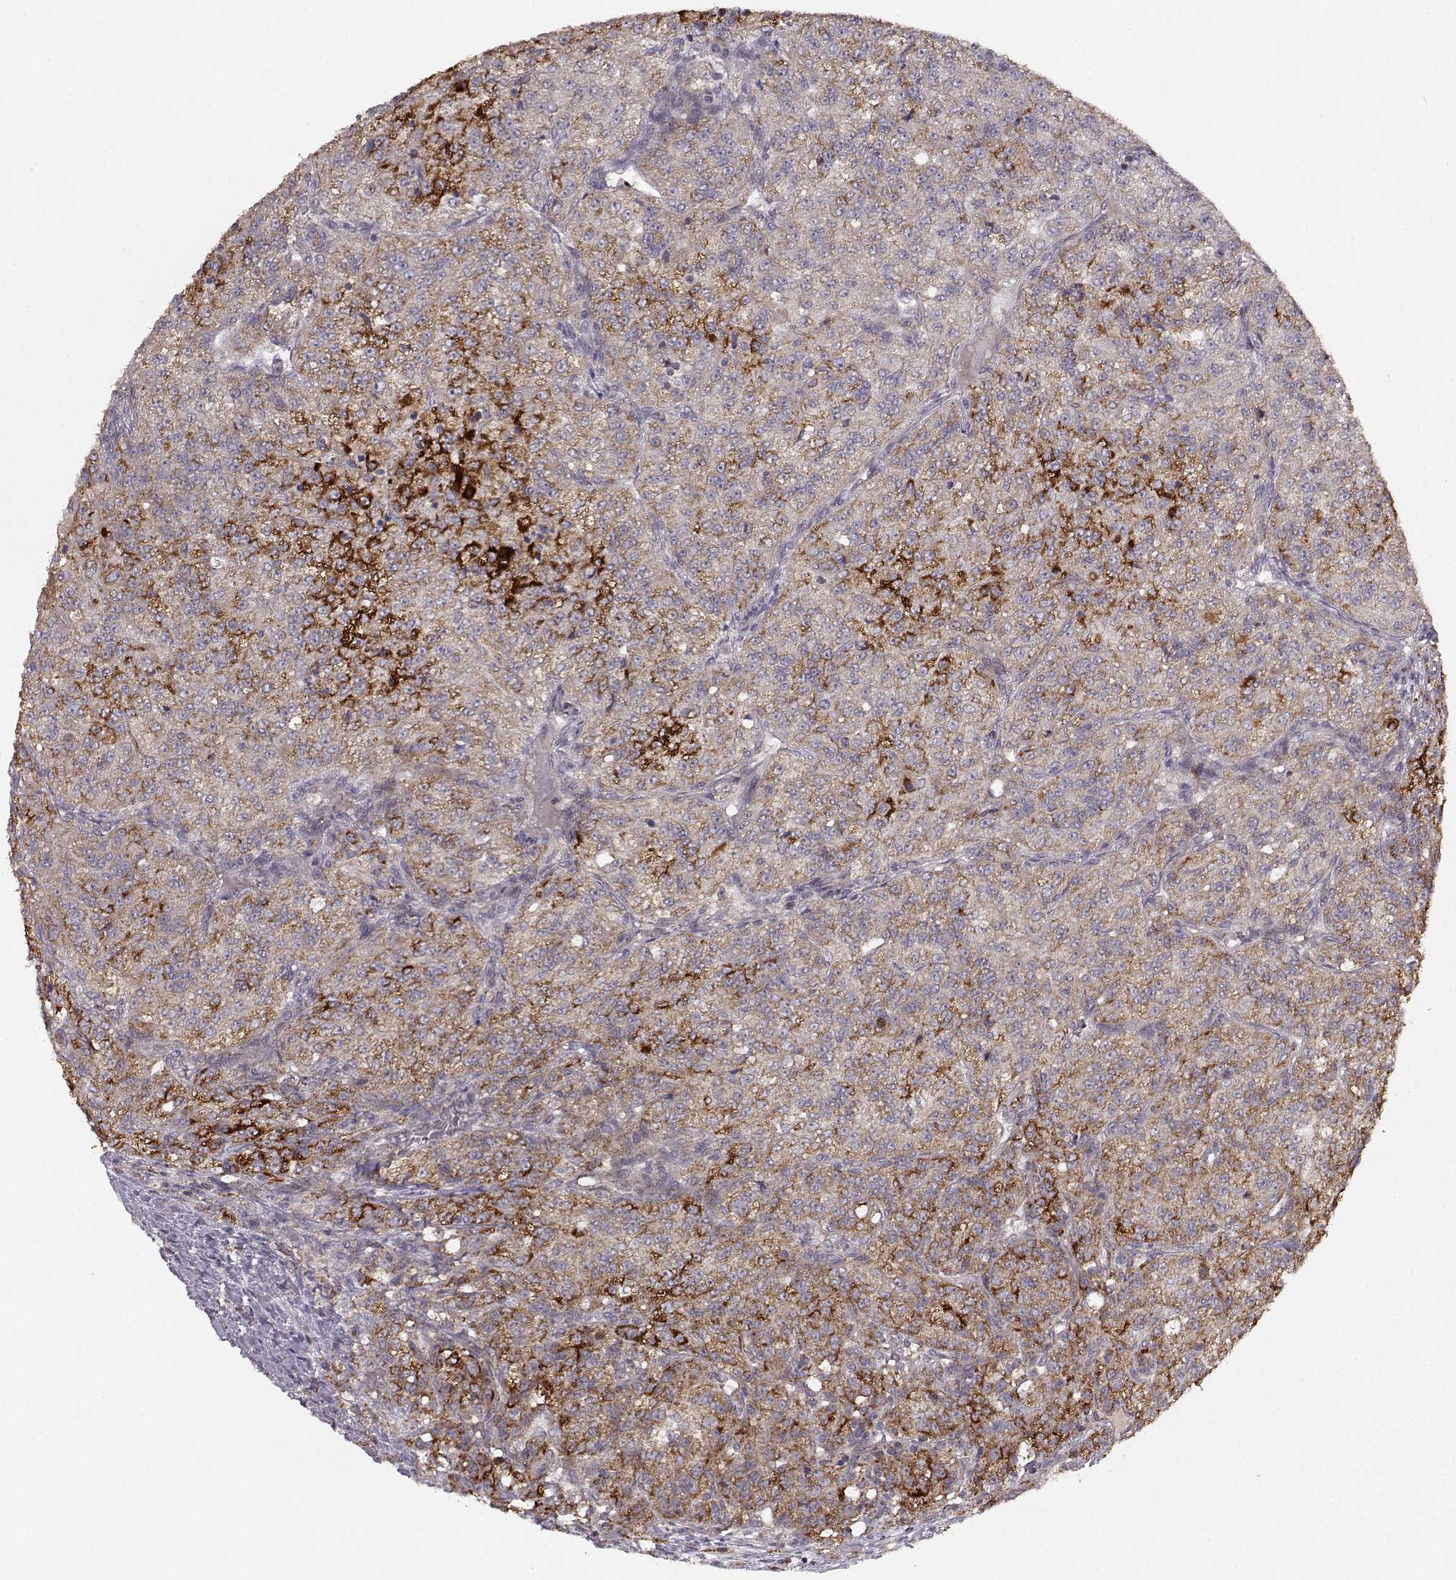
{"staining": {"intensity": "moderate", "quantity": ">75%", "location": "cytoplasmic/membranous"}, "tissue": "renal cancer", "cell_type": "Tumor cells", "image_type": "cancer", "snomed": [{"axis": "morphology", "description": "Adenocarcinoma, NOS"}, {"axis": "topography", "description": "Kidney"}], "caption": "An IHC micrograph of tumor tissue is shown. Protein staining in brown highlights moderate cytoplasmic/membranous positivity in renal cancer within tumor cells. The staining is performed using DAB brown chromogen to label protein expression. The nuclei are counter-stained blue using hematoxylin.", "gene": "CMTM3", "patient": {"sex": "female", "age": 63}}